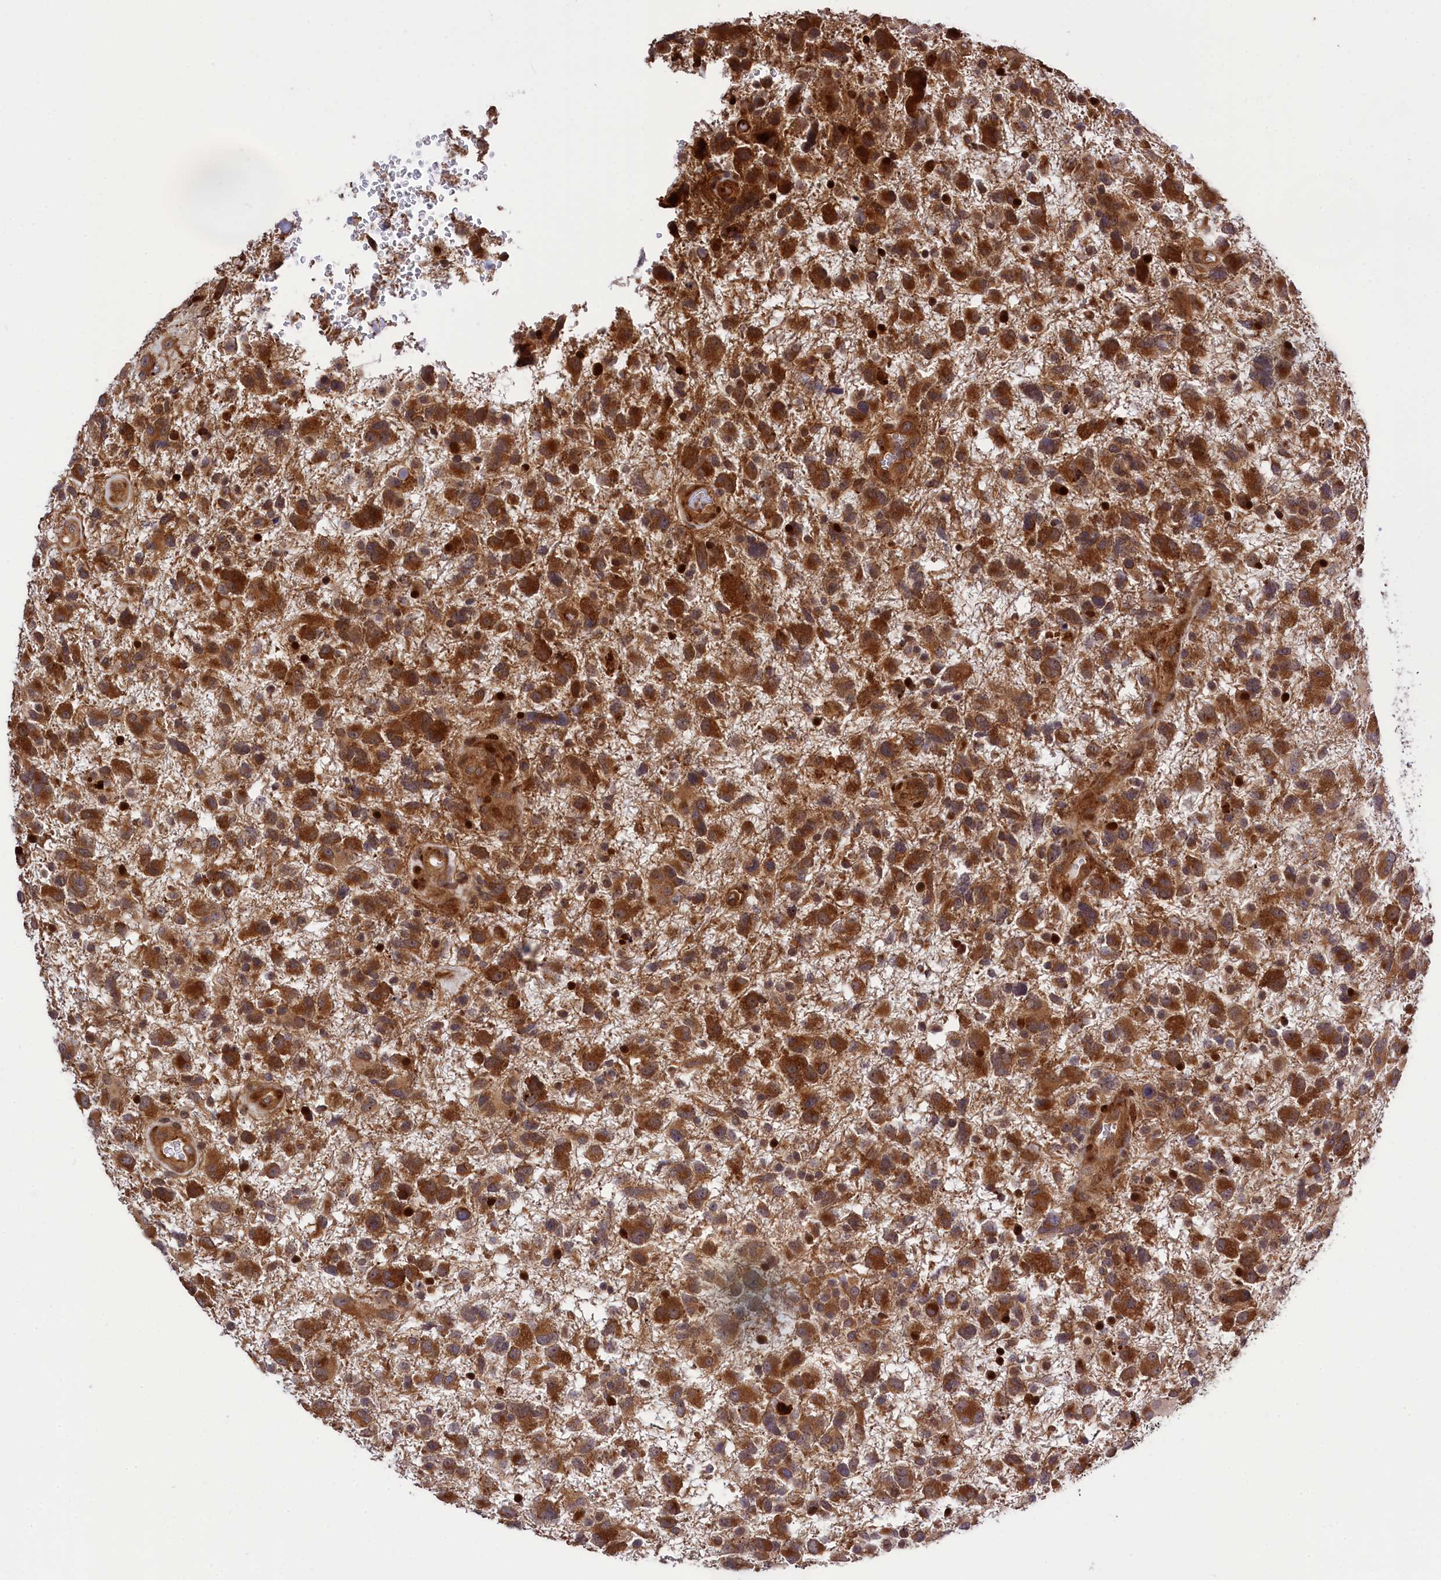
{"staining": {"intensity": "strong", "quantity": ">75%", "location": "cytoplasmic/membranous"}, "tissue": "glioma", "cell_type": "Tumor cells", "image_type": "cancer", "snomed": [{"axis": "morphology", "description": "Glioma, malignant, High grade"}, {"axis": "topography", "description": "Brain"}], "caption": "Tumor cells demonstrate strong cytoplasmic/membranous expression in approximately >75% of cells in malignant glioma (high-grade). (Stains: DAB (3,3'-diaminobenzidine) in brown, nuclei in blue, Microscopy: brightfield microscopy at high magnification).", "gene": "DDX60L", "patient": {"sex": "male", "age": 61}}